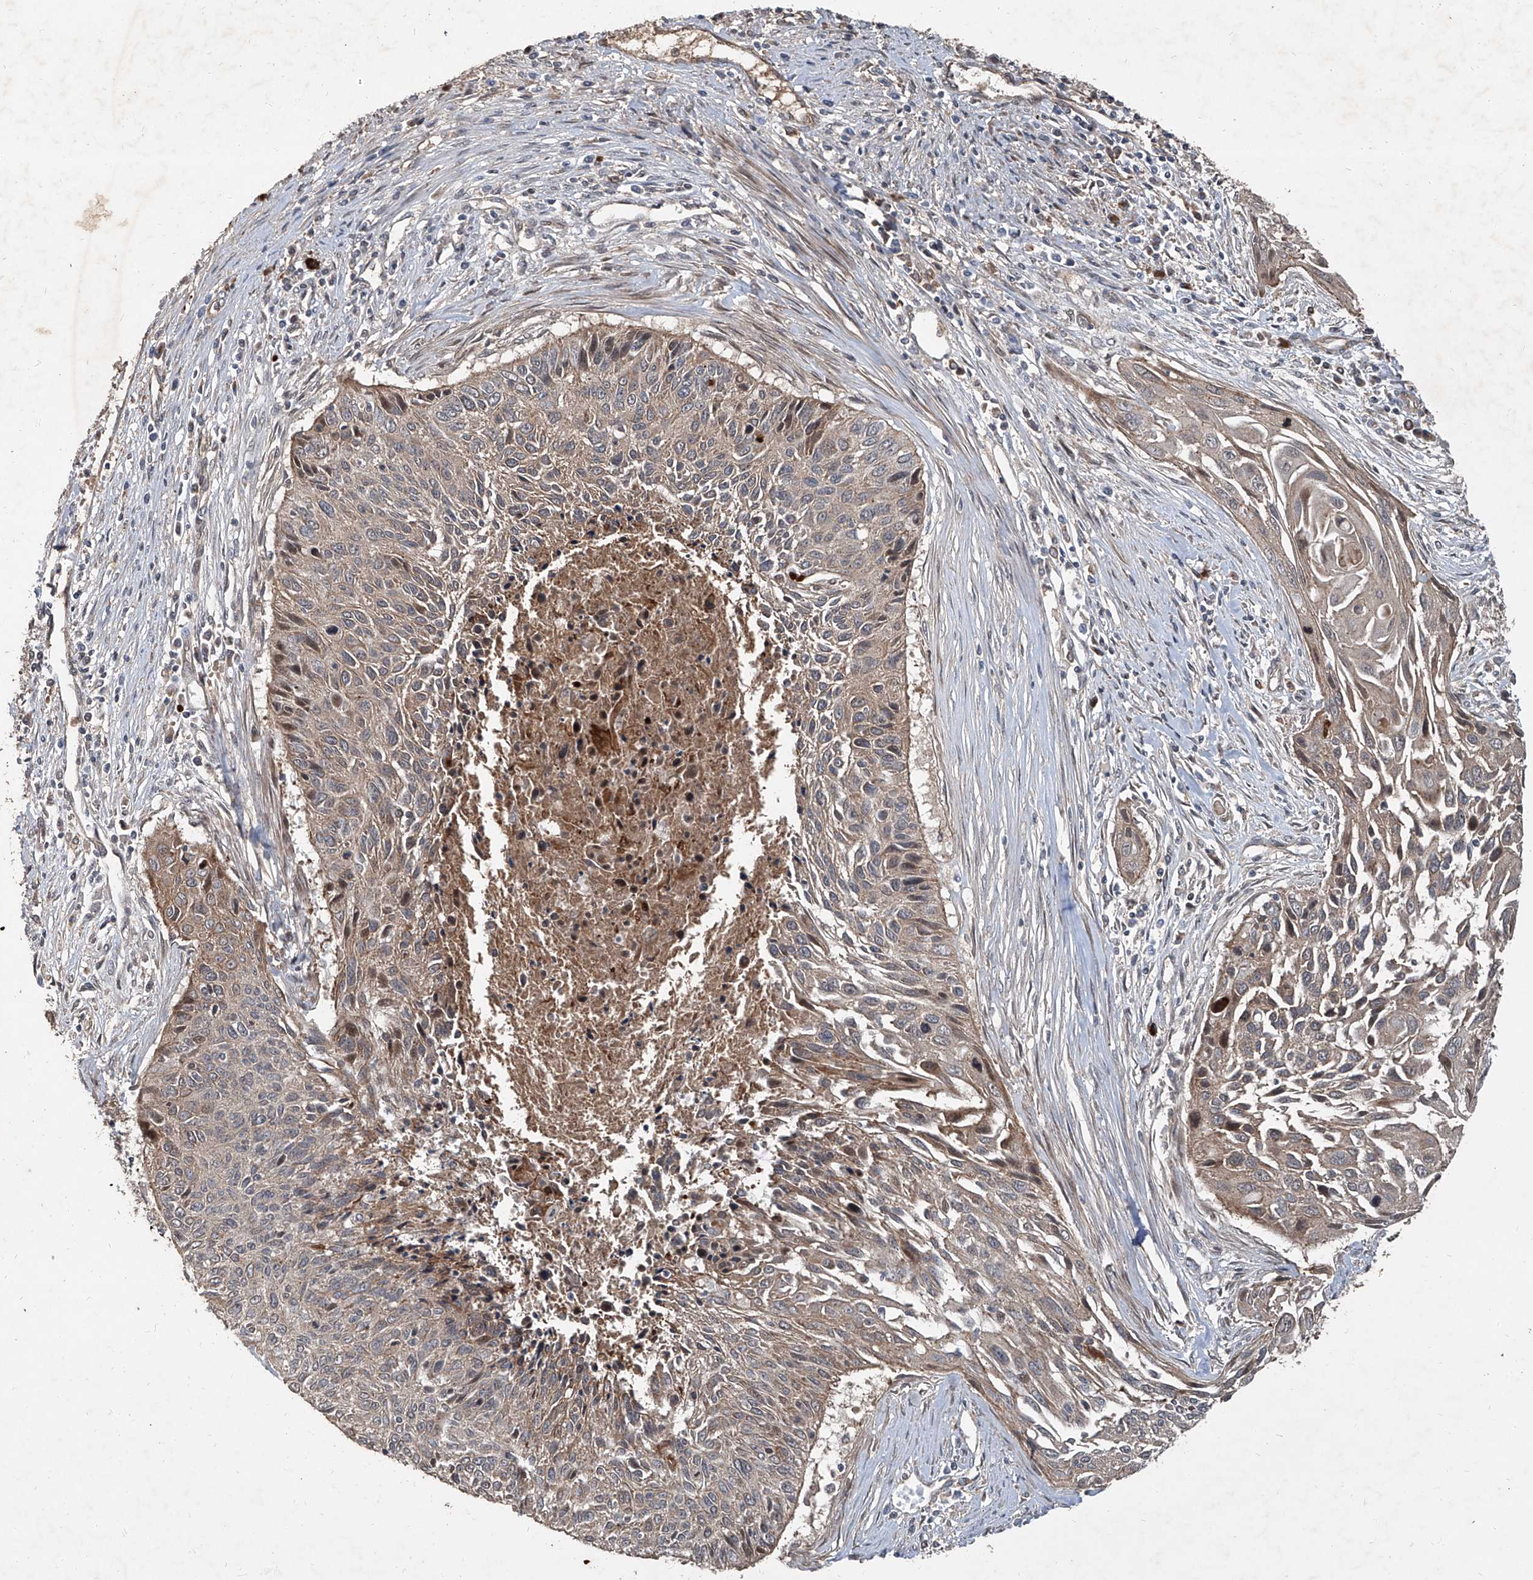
{"staining": {"intensity": "weak", "quantity": ">75%", "location": "cytoplasmic/membranous"}, "tissue": "cervical cancer", "cell_type": "Tumor cells", "image_type": "cancer", "snomed": [{"axis": "morphology", "description": "Squamous cell carcinoma, NOS"}, {"axis": "topography", "description": "Cervix"}], "caption": "Weak cytoplasmic/membranous protein expression is seen in about >75% of tumor cells in cervical cancer (squamous cell carcinoma).", "gene": "CCN1", "patient": {"sex": "female", "age": 55}}